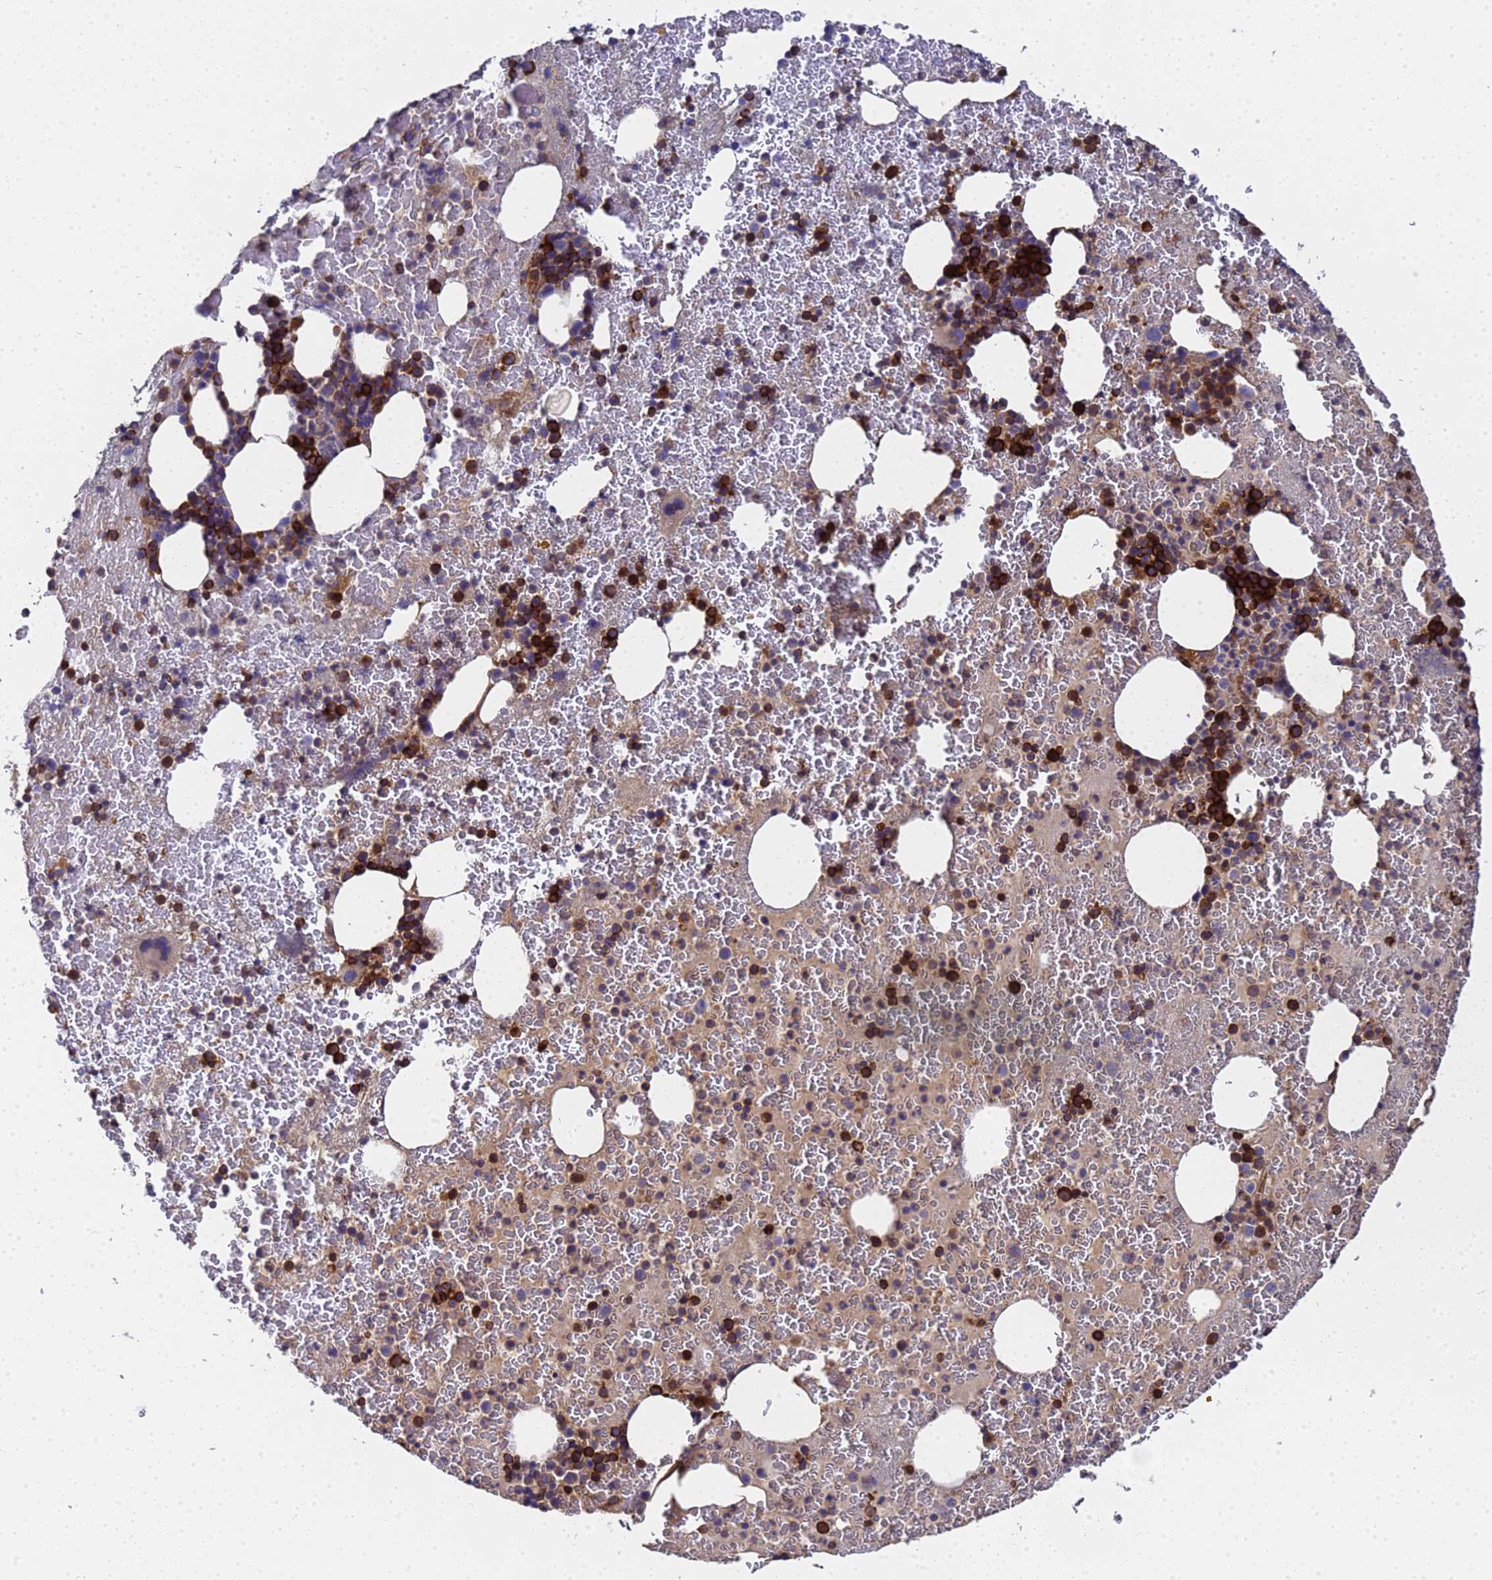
{"staining": {"intensity": "strong", "quantity": "25%-75%", "location": "cytoplasmic/membranous"}, "tissue": "bone marrow", "cell_type": "Hematopoietic cells", "image_type": "normal", "snomed": [{"axis": "morphology", "description": "Normal tissue, NOS"}, {"axis": "topography", "description": "Bone marrow"}], "caption": "Hematopoietic cells exhibit strong cytoplasmic/membranous staining in about 25%-75% of cells in benign bone marrow.", "gene": "MOCS1", "patient": {"sex": "male", "age": 26}}